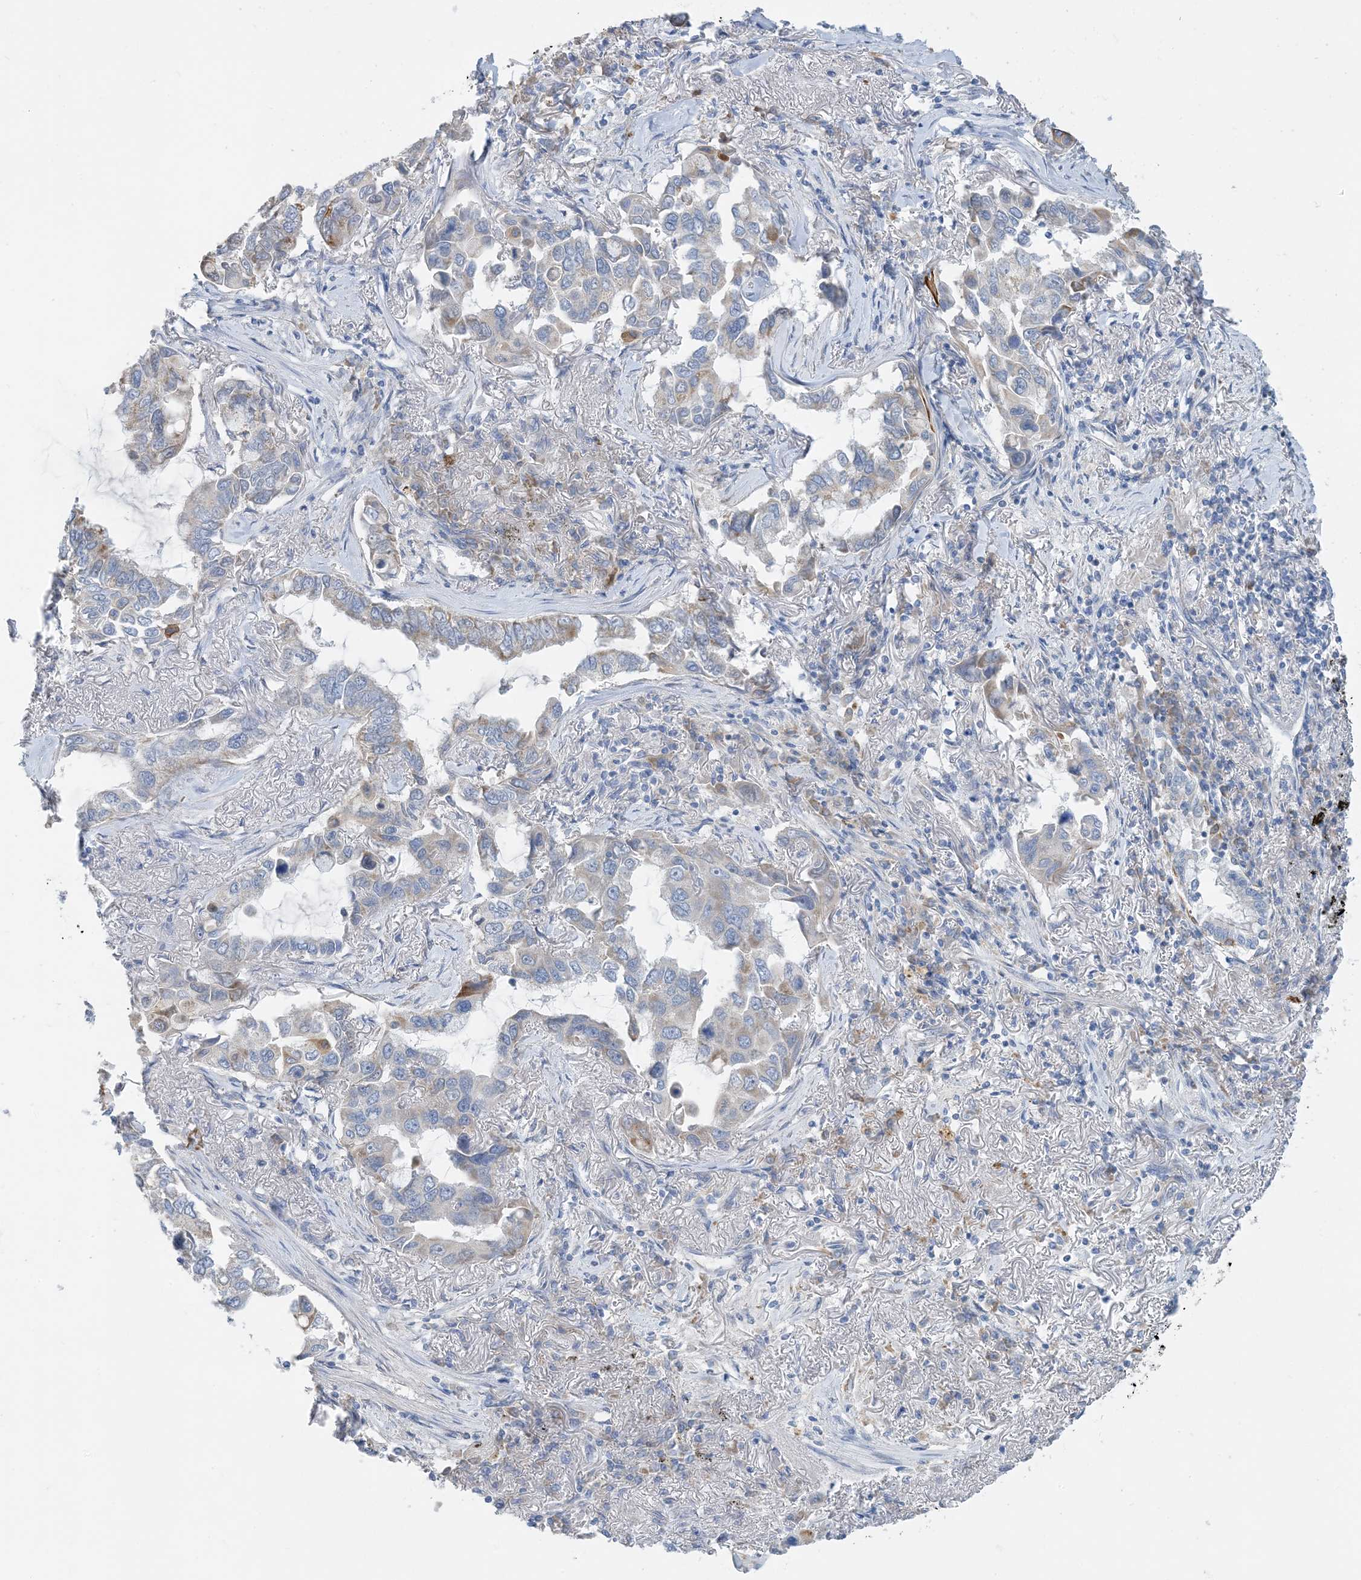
{"staining": {"intensity": "weak", "quantity": "<25%", "location": "cytoplasmic/membranous"}, "tissue": "lung cancer", "cell_type": "Tumor cells", "image_type": "cancer", "snomed": [{"axis": "morphology", "description": "Adenocarcinoma, NOS"}, {"axis": "topography", "description": "Lung"}], "caption": "Tumor cells are negative for brown protein staining in lung cancer (adenocarcinoma).", "gene": "ZCCHC18", "patient": {"sex": "male", "age": 64}}